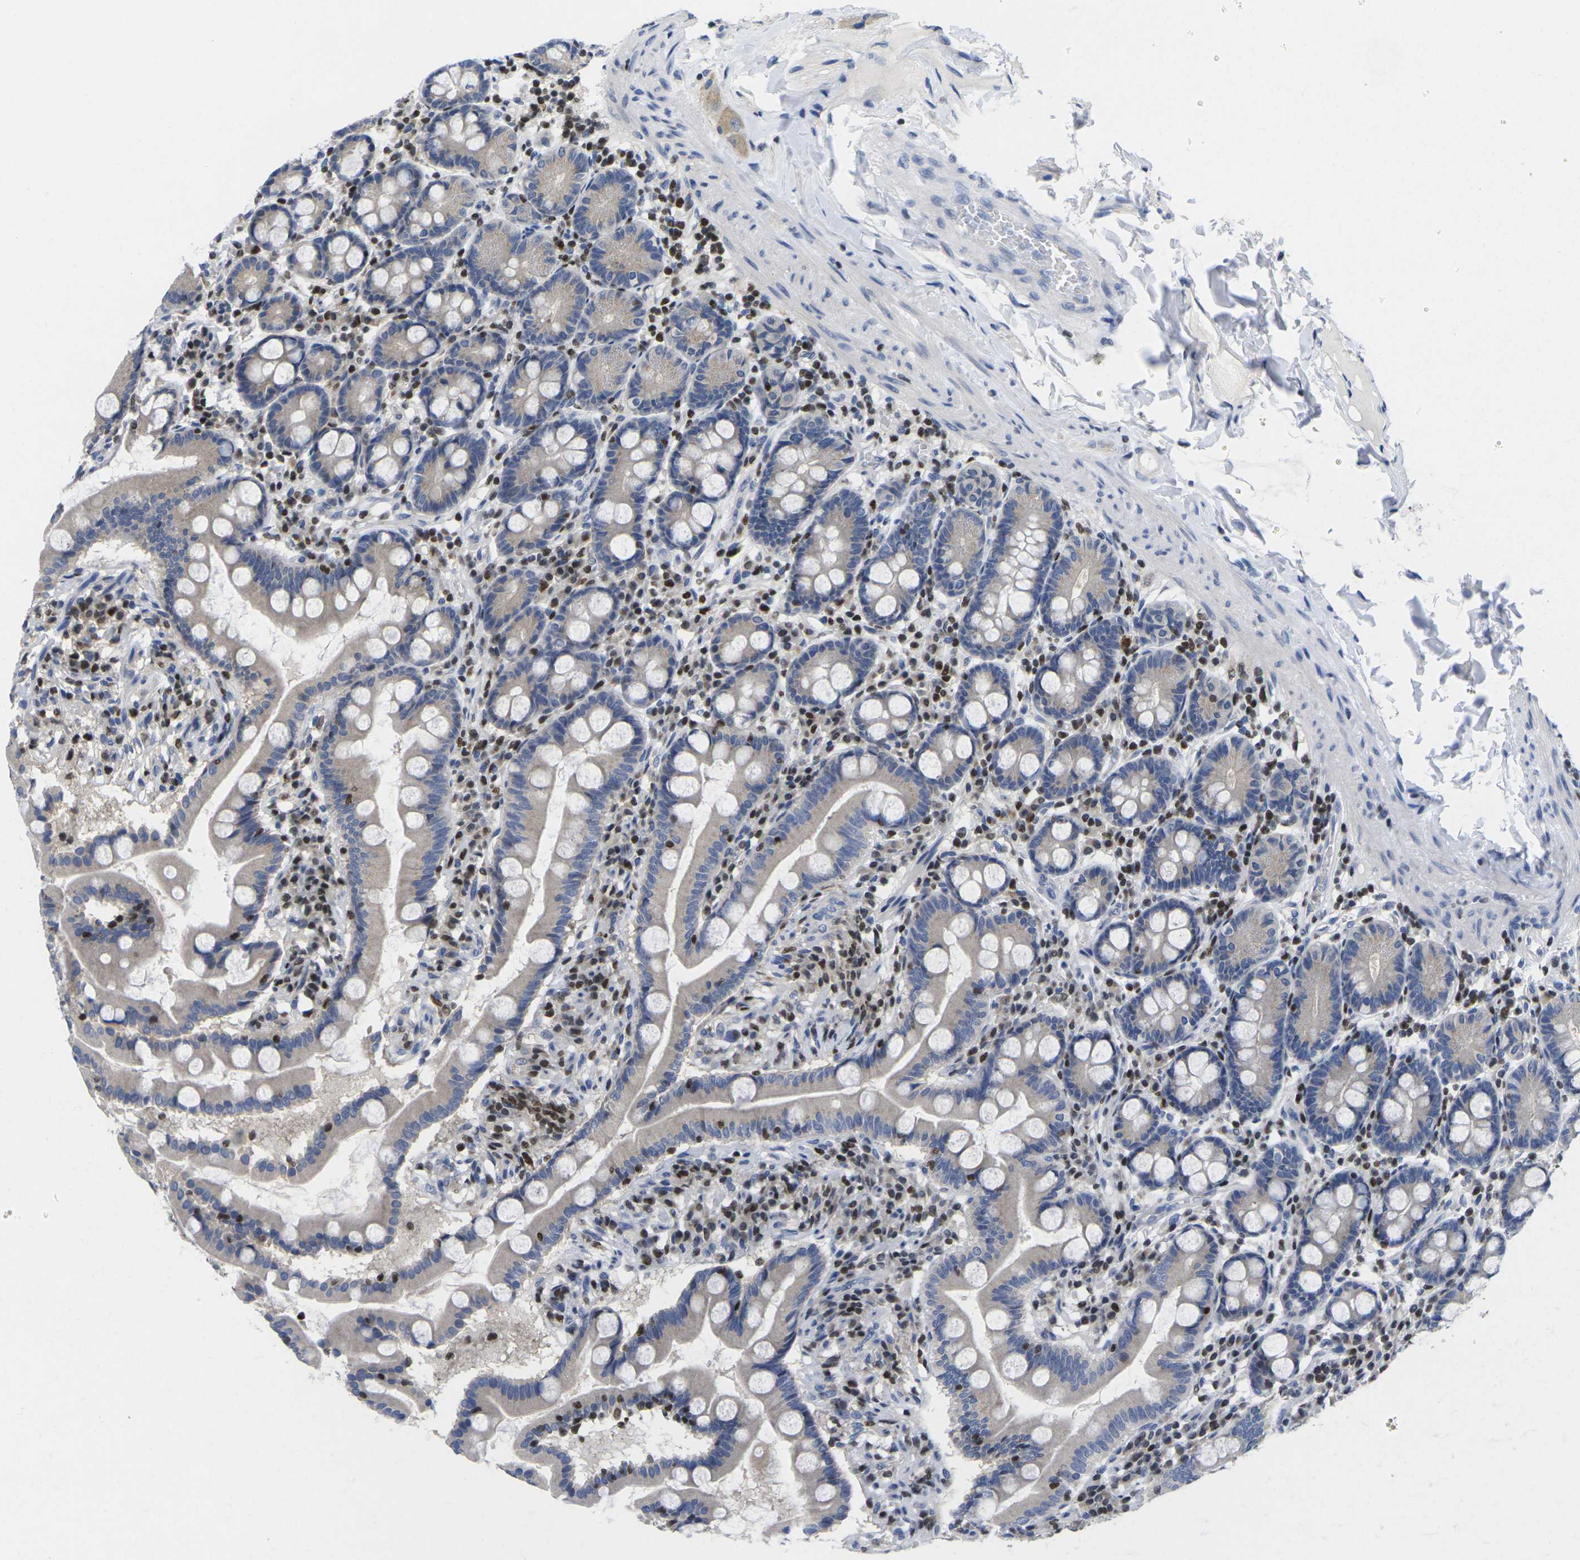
{"staining": {"intensity": "negative", "quantity": "none", "location": "none"}, "tissue": "duodenum", "cell_type": "Glandular cells", "image_type": "normal", "snomed": [{"axis": "morphology", "description": "Normal tissue, NOS"}, {"axis": "topography", "description": "Duodenum"}], "caption": "Immunohistochemical staining of benign duodenum reveals no significant staining in glandular cells. (Brightfield microscopy of DAB immunohistochemistry (IHC) at high magnification).", "gene": "IKZF1", "patient": {"sex": "male", "age": 50}}